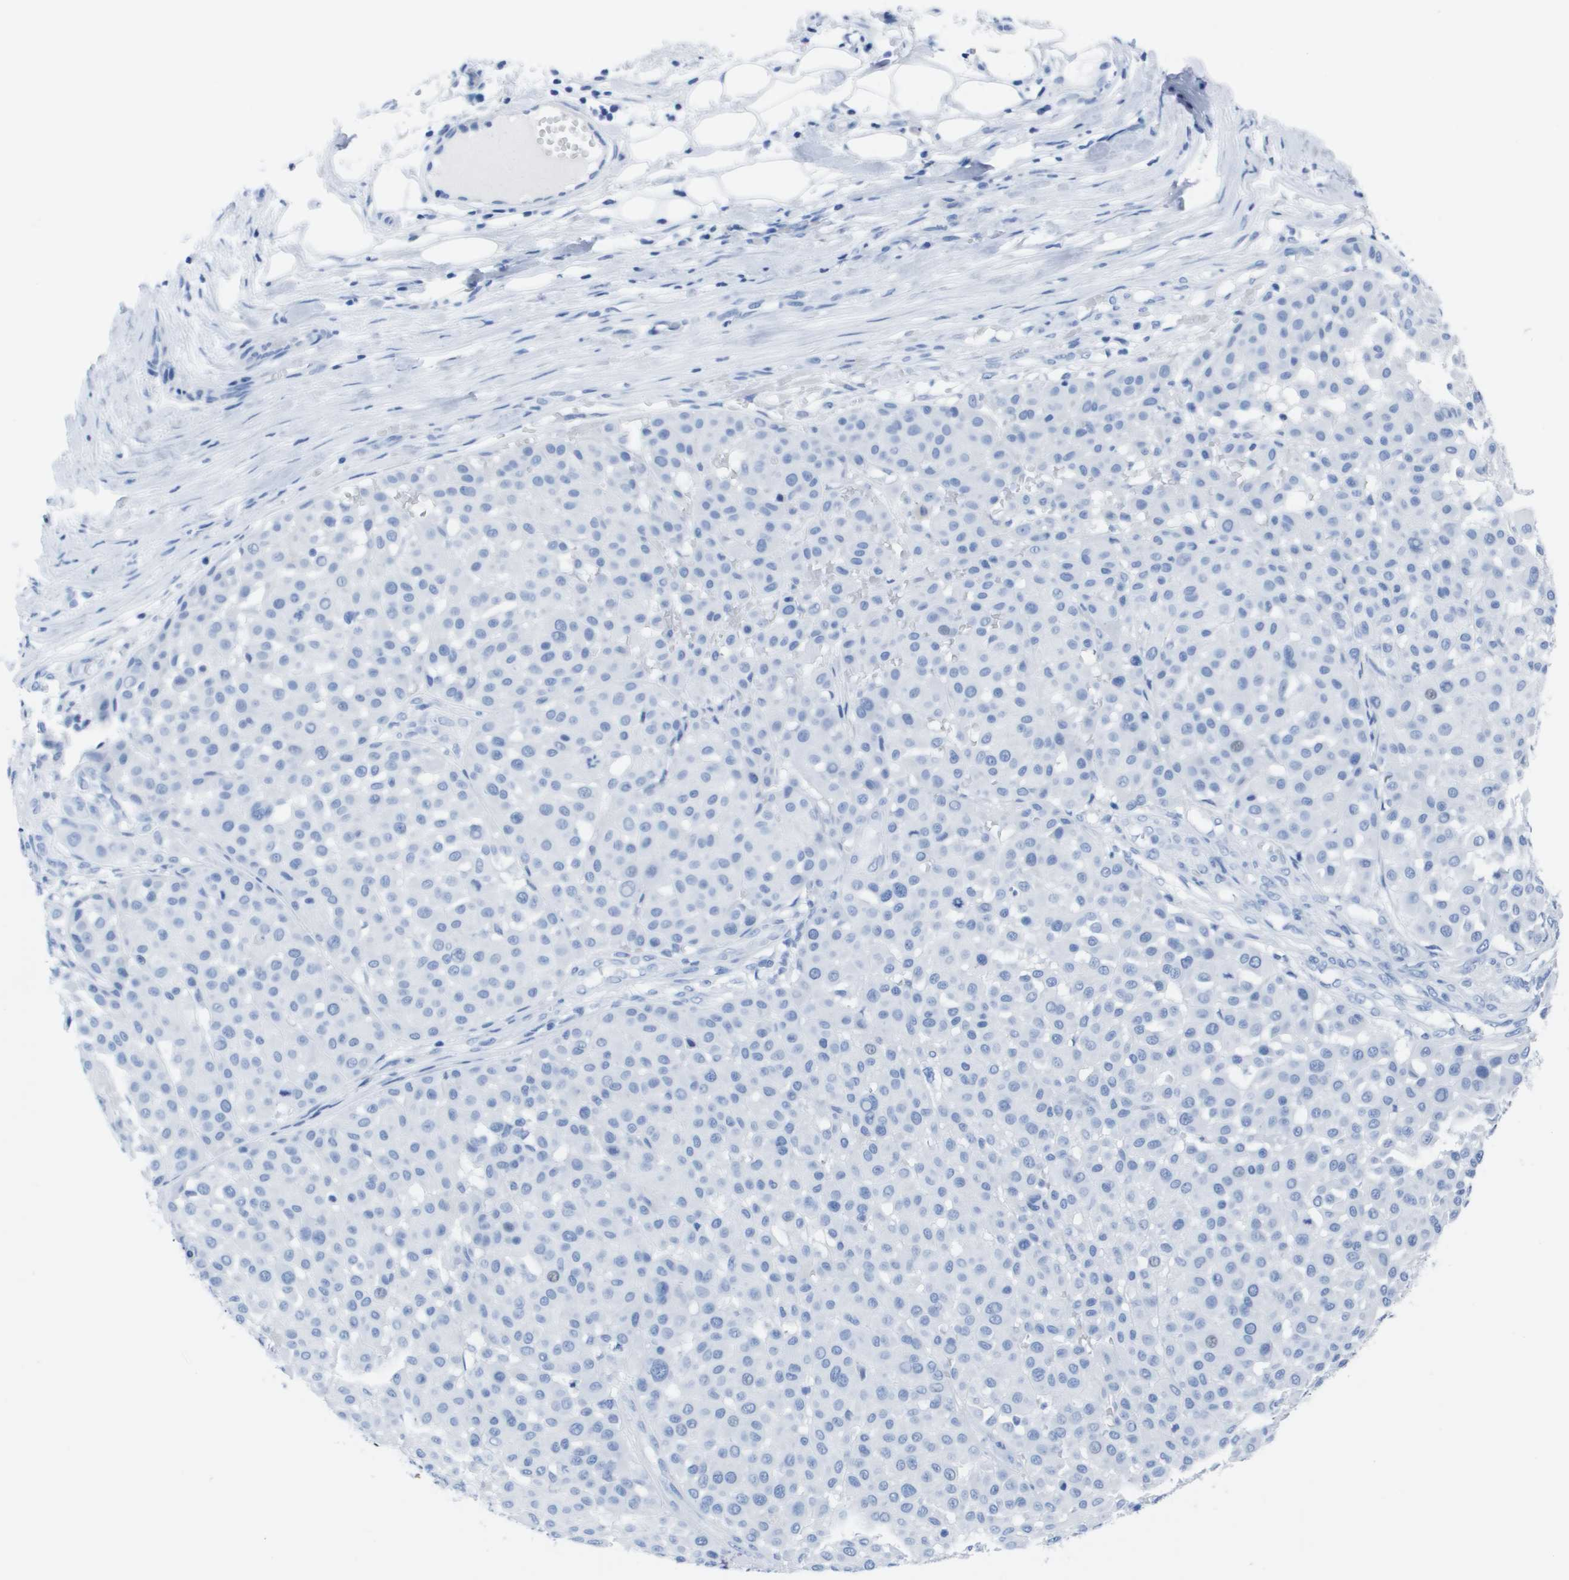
{"staining": {"intensity": "negative", "quantity": "none", "location": "none"}, "tissue": "melanoma", "cell_type": "Tumor cells", "image_type": "cancer", "snomed": [{"axis": "morphology", "description": "Malignant melanoma, Metastatic site"}, {"axis": "topography", "description": "Soft tissue"}], "caption": "Immunohistochemistry of malignant melanoma (metastatic site) exhibits no expression in tumor cells.", "gene": "KCNA3", "patient": {"sex": "male", "age": 41}}